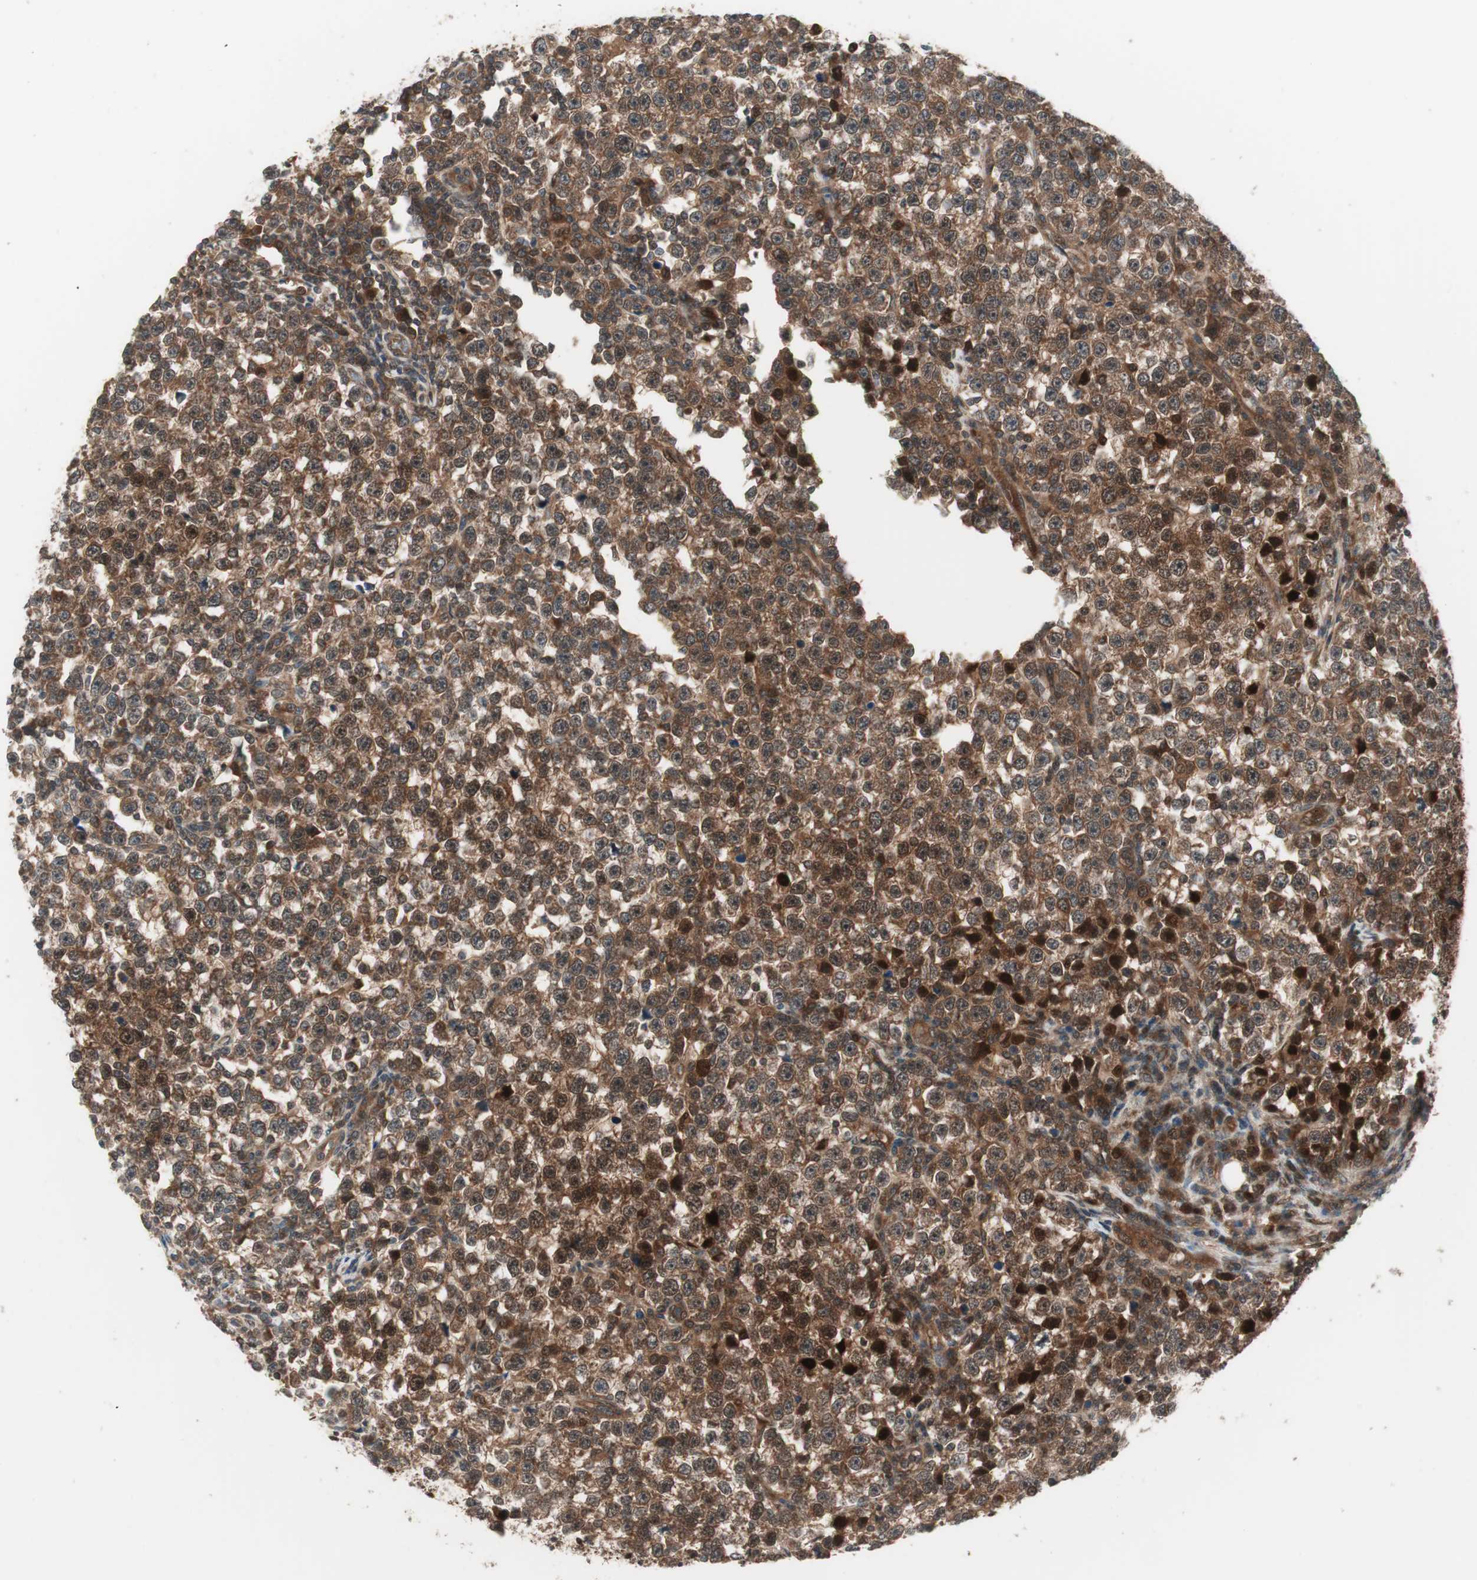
{"staining": {"intensity": "strong", "quantity": ">75%", "location": "cytoplasmic/membranous"}, "tissue": "testis cancer", "cell_type": "Tumor cells", "image_type": "cancer", "snomed": [{"axis": "morphology", "description": "Seminoma, NOS"}, {"axis": "topography", "description": "Testis"}], "caption": "Immunohistochemical staining of testis seminoma shows high levels of strong cytoplasmic/membranous staining in about >75% of tumor cells. (DAB (3,3'-diaminobenzidine) = brown stain, brightfield microscopy at high magnification).", "gene": "PRKG2", "patient": {"sex": "male", "age": 43}}